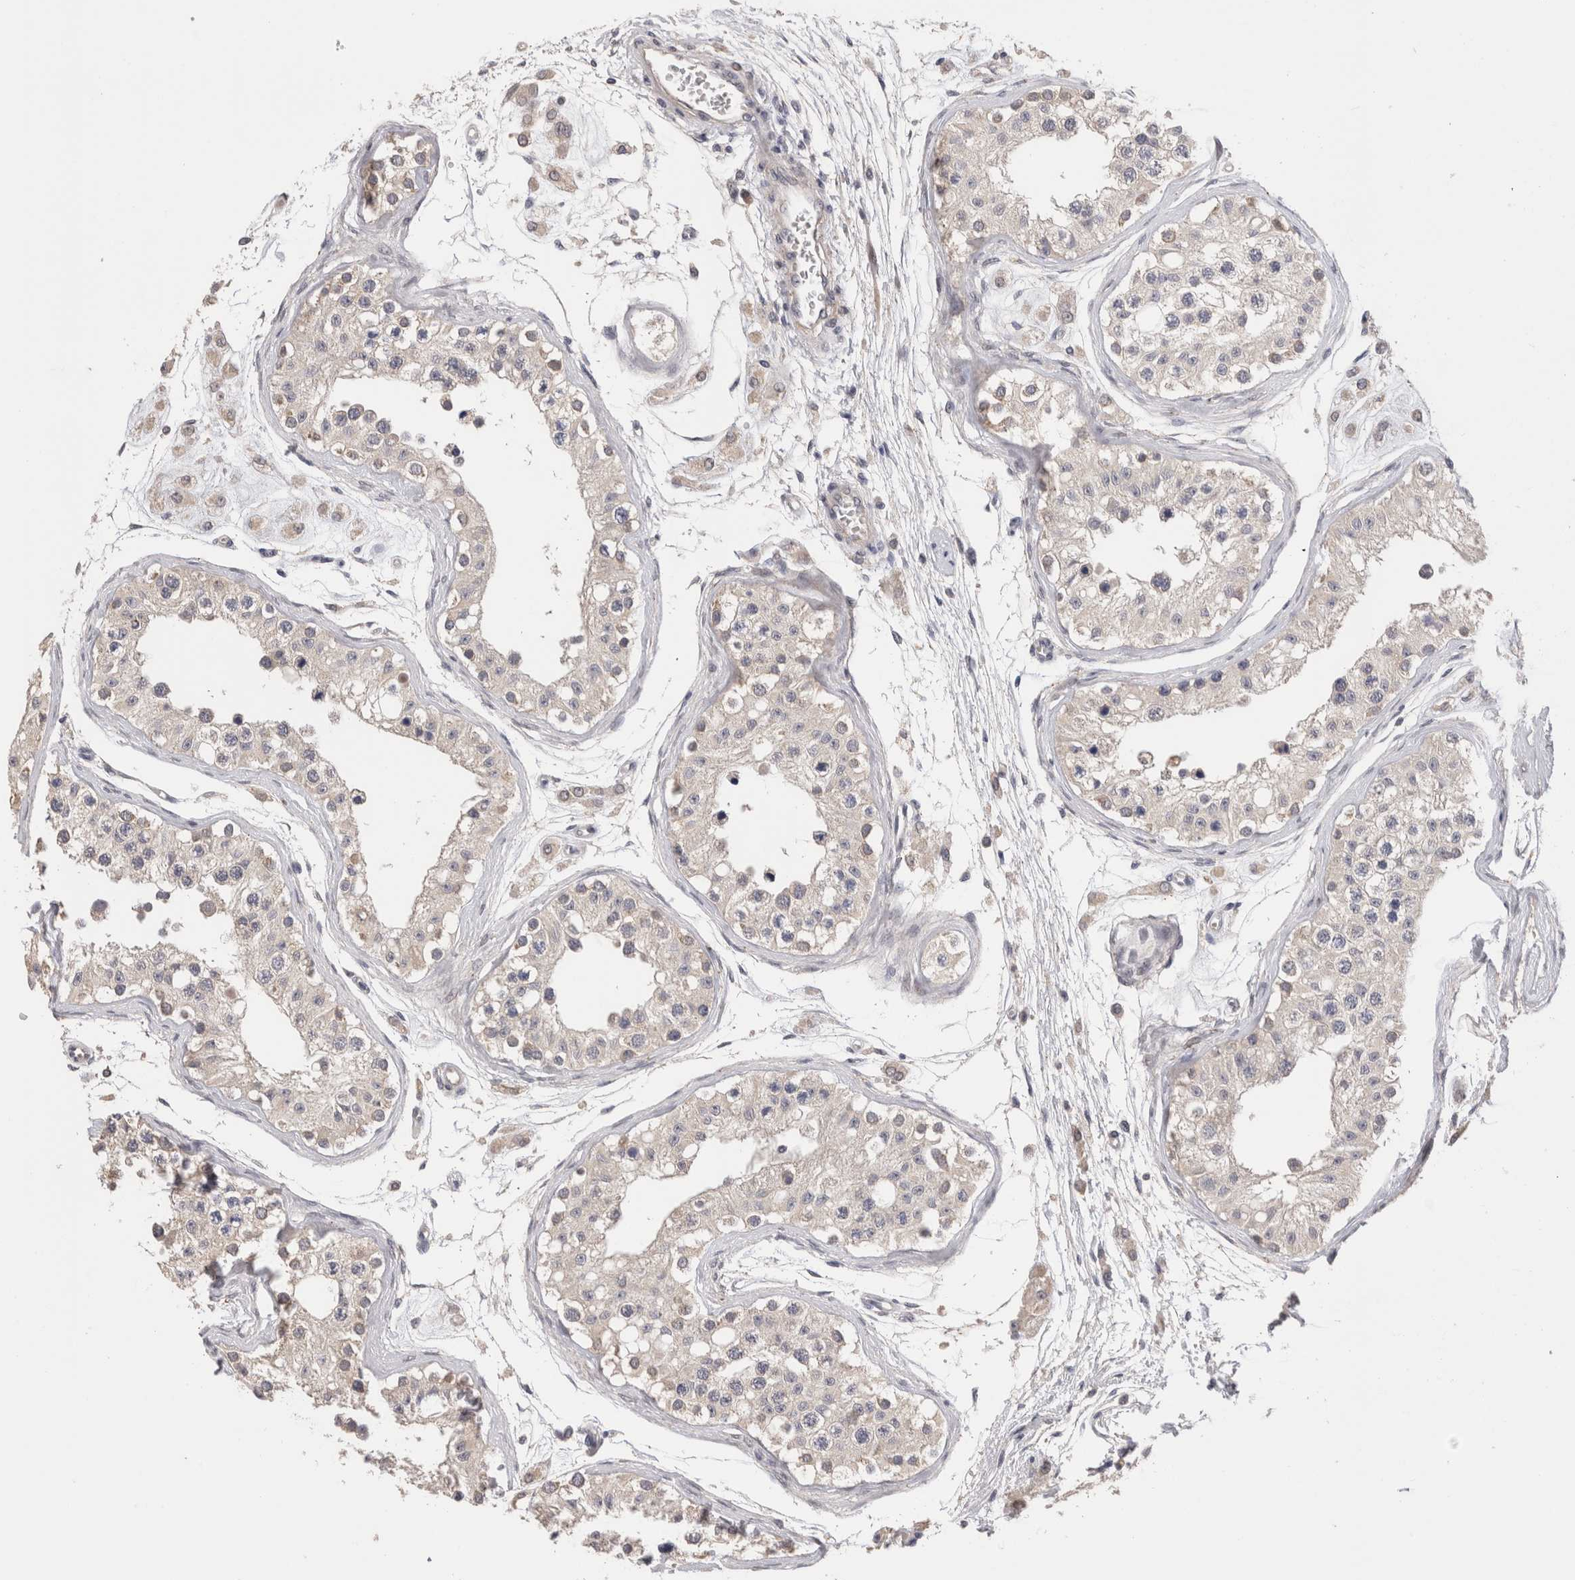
{"staining": {"intensity": "moderate", "quantity": "<25%", "location": "cytoplasmic/membranous"}, "tissue": "testis", "cell_type": "Cells in seminiferous ducts", "image_type": "normal", "snomed": [{"axis": "morphology", "description": "Normal tissue, NOS"}, {"axis": "morphology", "description": "Adenocarcinoma, metastatic, NOS"}, {"axis": "topography", "description": "Testis"}], "caption": "A histopathology image of human testis stained for a protein exhibits moderate cytoplasmic/membranous brown staining in cells in seminiferous ducts. The staining was performed using DAB, with brown indicating positive protein expression. Nuclei are stained blue with hematoxylin.", "gene": "CRYBG1", "patient": {"sex": "male", "age": 26}}